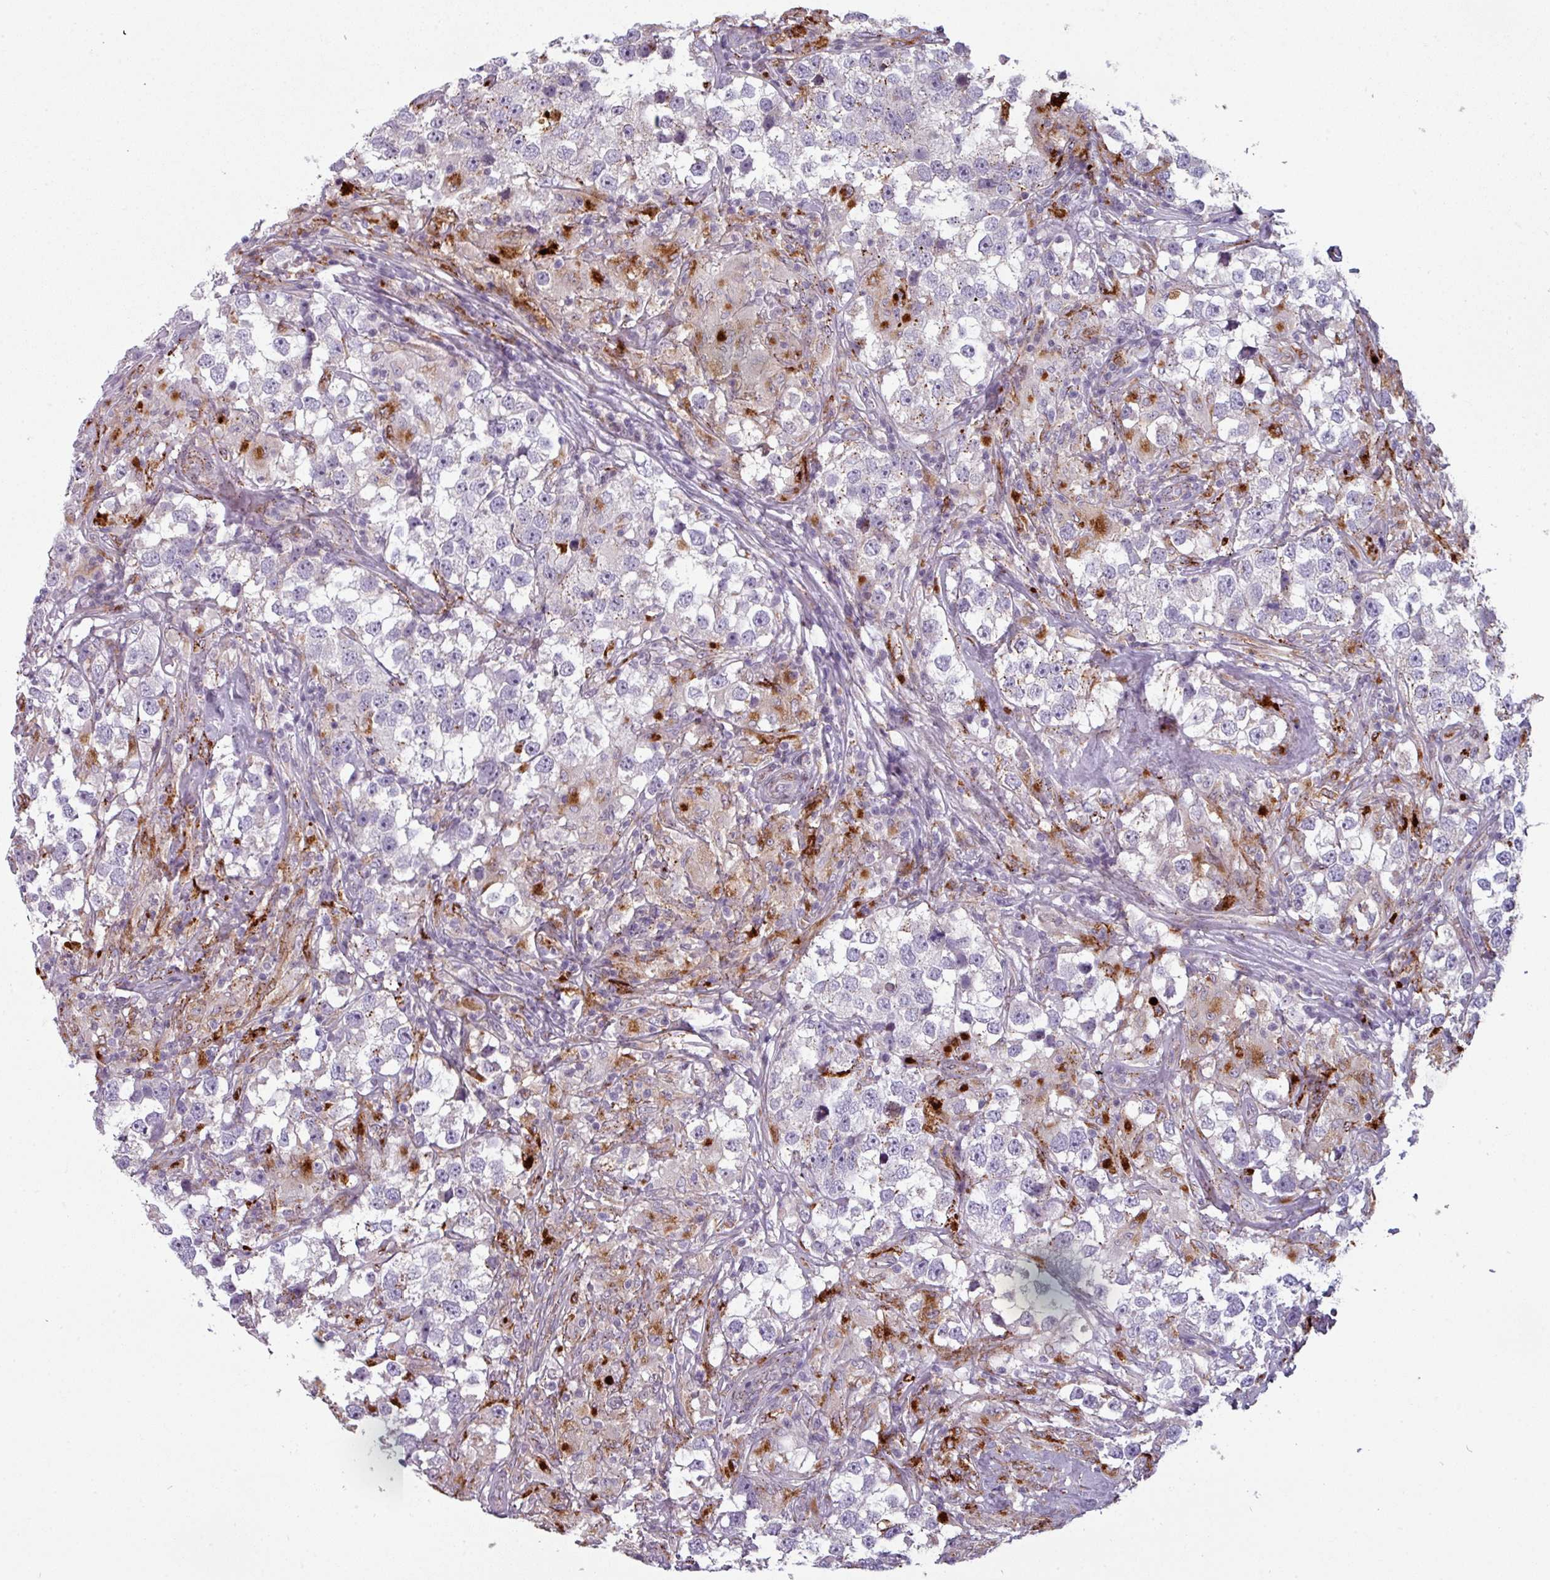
{"staining": {"intensity": "negative", "quantity": "none", "location": "none"}, "tissue": "testis cancer", "cell_type": "Tumor cells", "image_type": "cancer", "snomed": [{"axis": "morphology", "description": "Seminoma, NOS"}, {"axis": "topography", "description": "Testis"}], "caption": "Tumor cells are negative for protein expression in human testis seminoma.", "gene": "TMEFF1", "patient": {"sex": "male", "age": 46}}